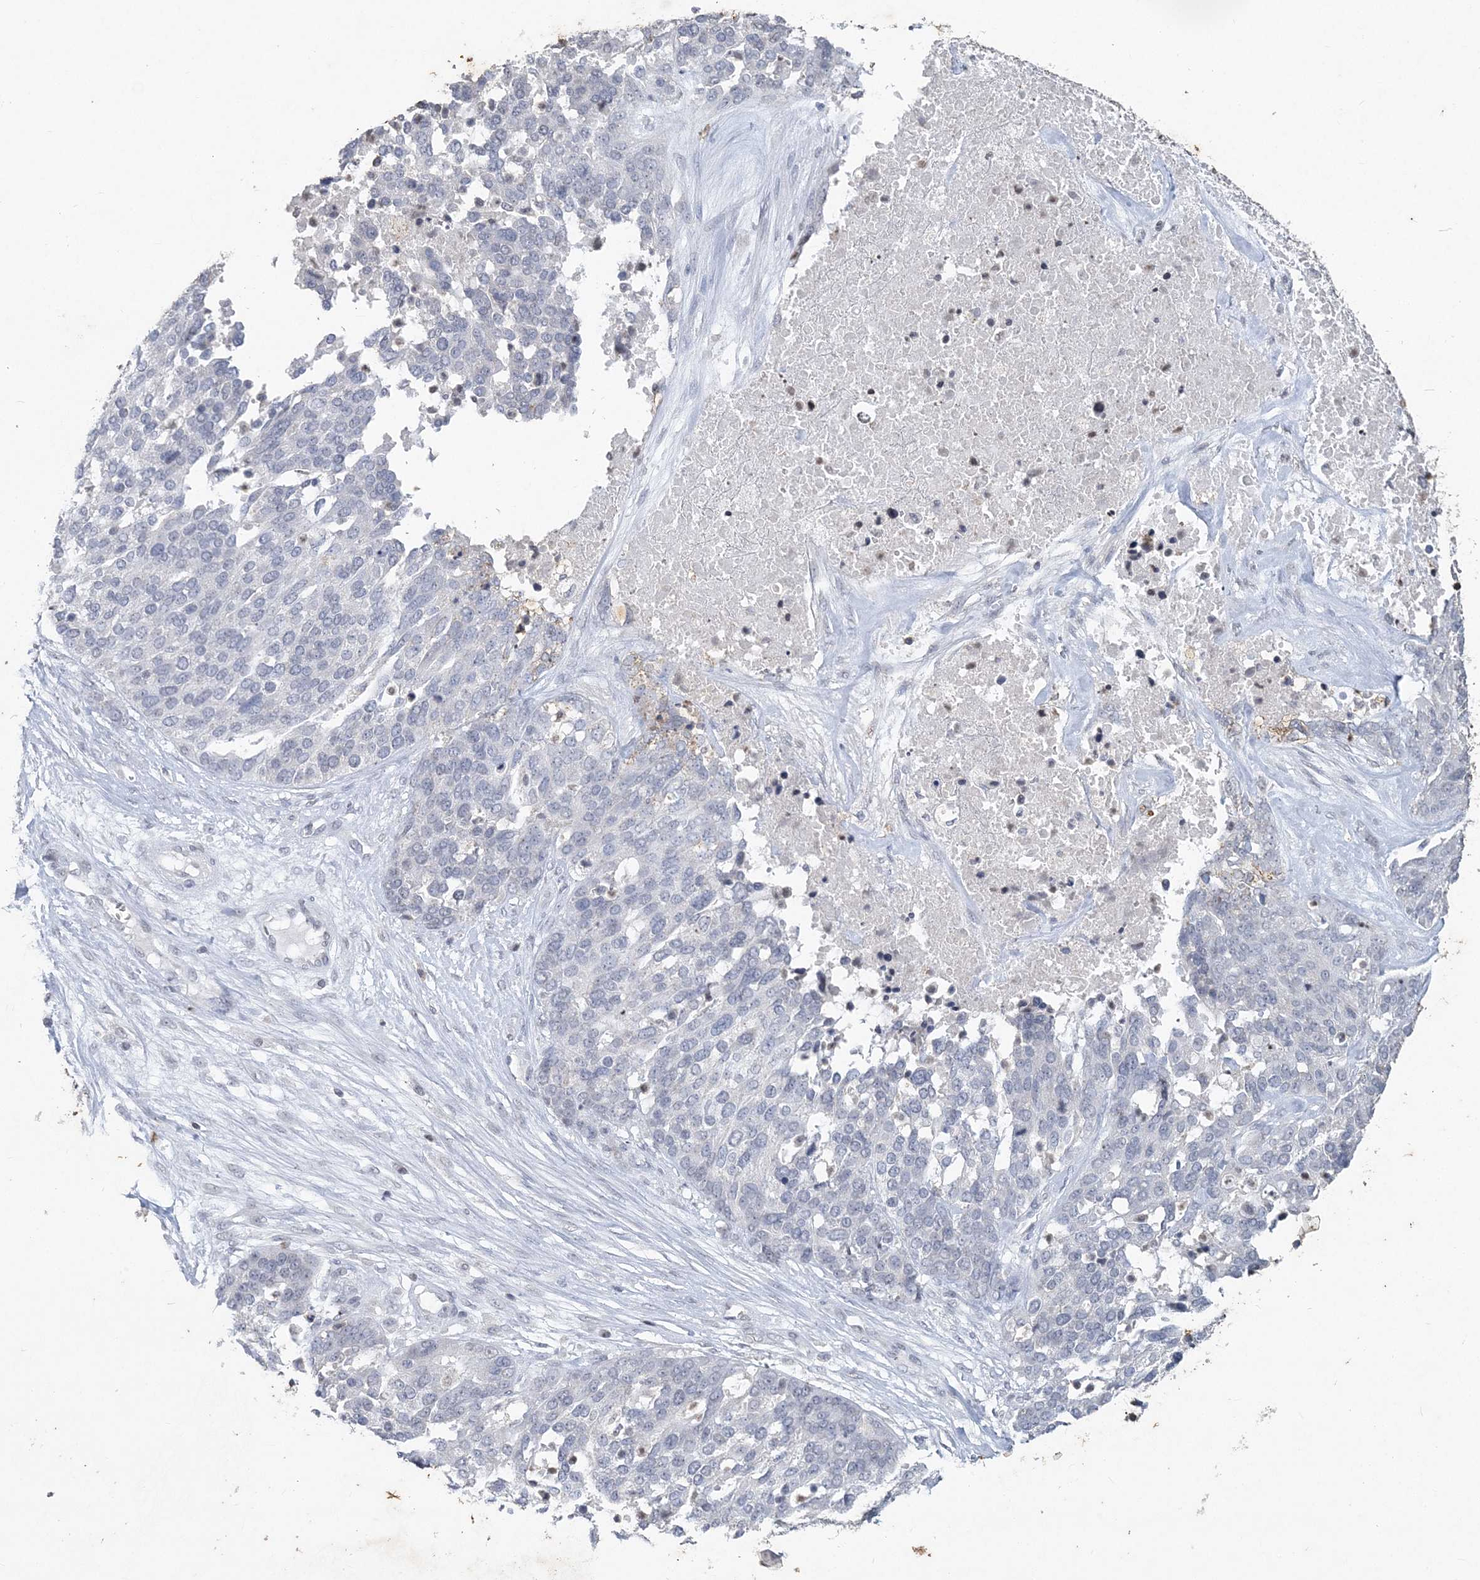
{"staining": {"intensity": "negative", "quantity": "none", "location": "none"}, "tissue": "ovarian cancer", "cell_type": "Tumor cells", "image_type": "cancer", "snomed": [{"axis": "morphology", "description": "Cystadenocarcinoma, serous, NOS"}, {"axis": "topography", "description": "Ovary"}], "caption": "The immunohistochemistry (IHC) image has no significant staining in tumor cells of serous cystadenocarcinoma (ovarian) tissue.", "gene": "PDCD1", "patient": {"sex": "female", "age": 44}}